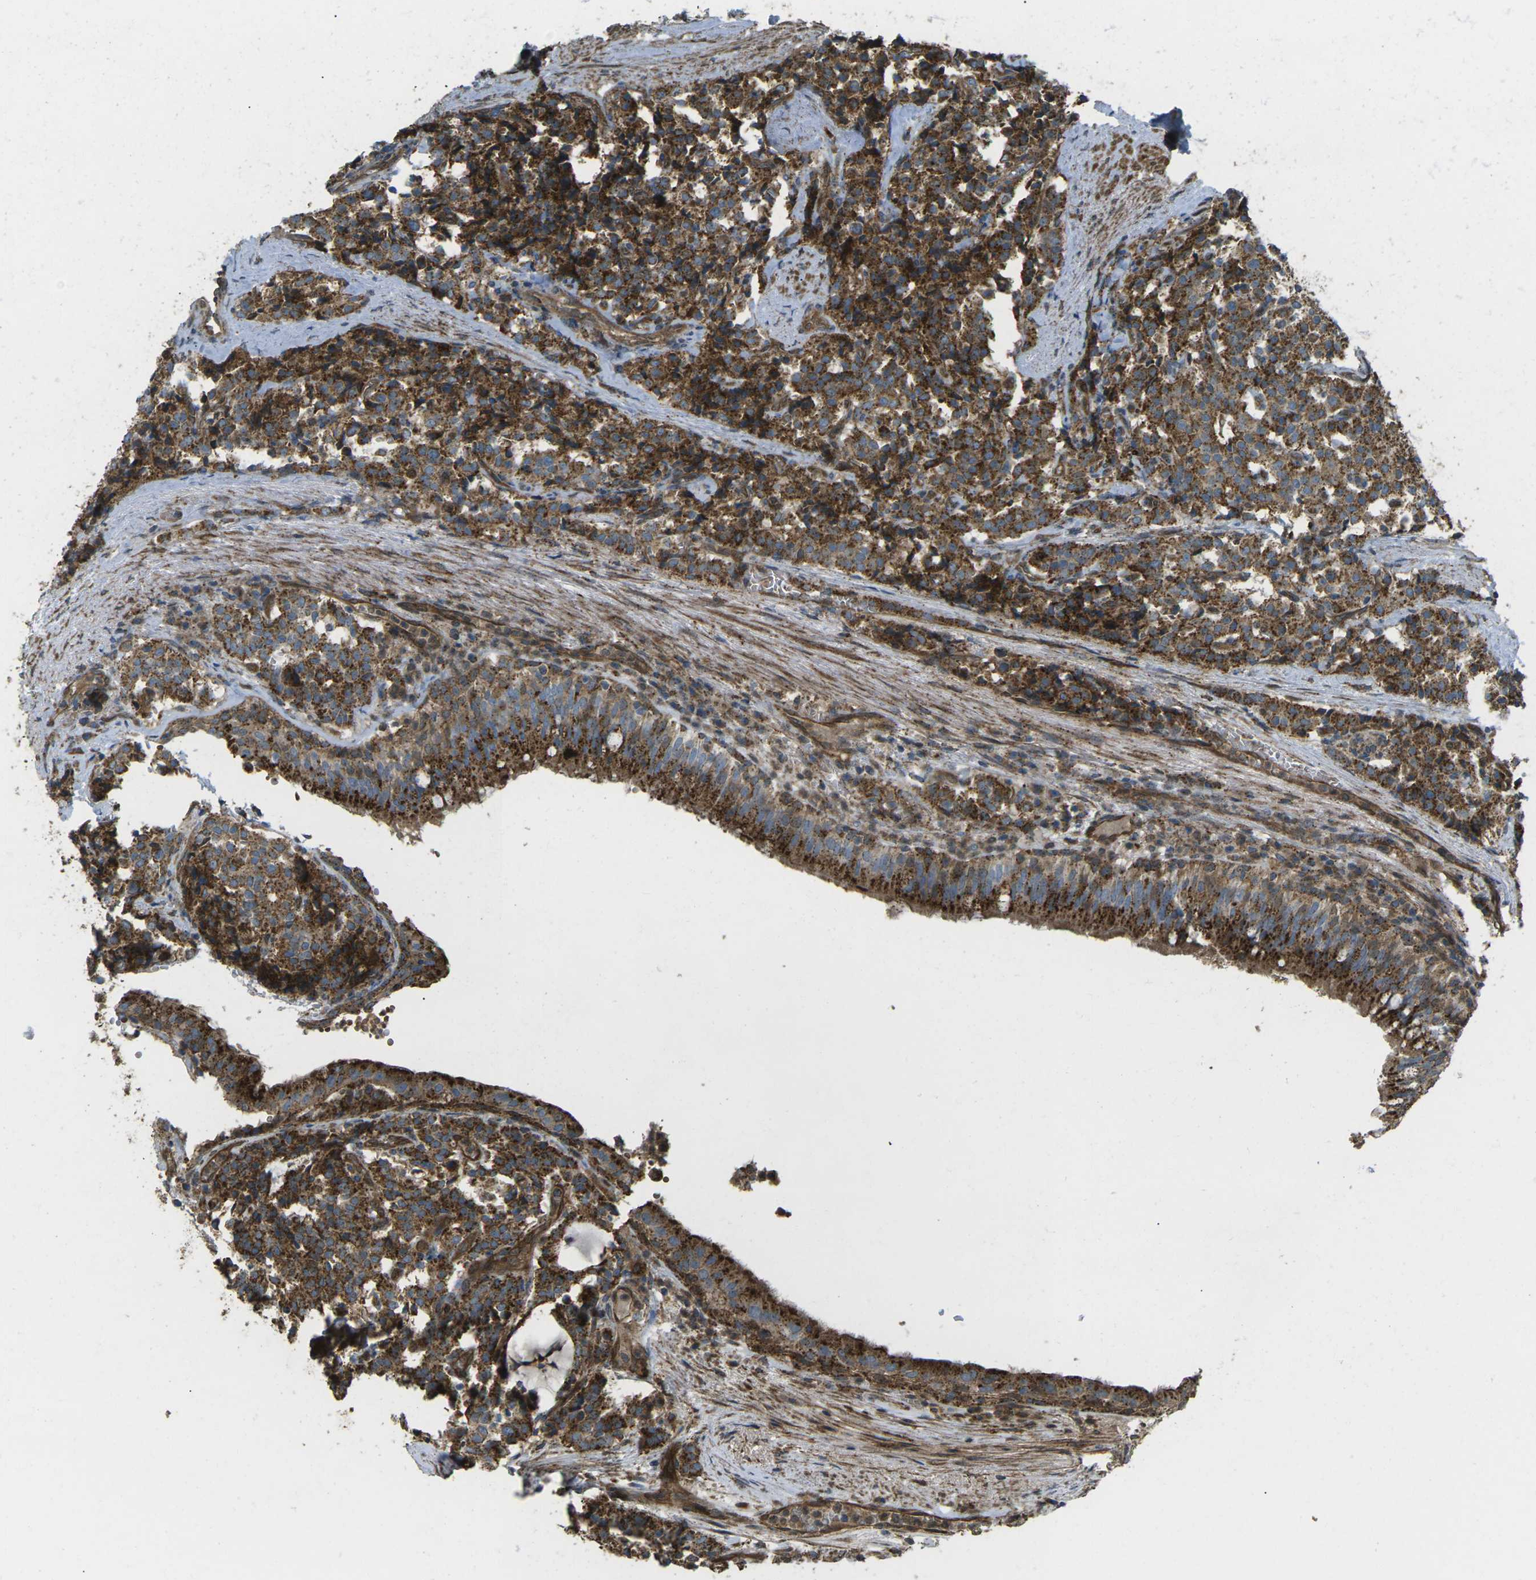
{"staining": {"intensity": "strong", "quantity": ">75%", "location": "cytoplasmic/membranous"}, "tissue": "carcinoid", "cell_type": "Tumor cells", "image_type": "cancer", "snomed": [{"axis": "morphology", "description": "Carcinoid, malignant, NOS"}, {"axis": "topography", "description": "Lung"}], "caption": "IHC histopathology image of neoplastic tissue: carcinoid stained using immunohistochemistry (IHC) shows high levels of strong protein expression localized specifically in the cytoplasmic/membranous of tumor cells, appearing as a cytoplasmic/membranous brown color.", "gene": "CHMP3", "patient": {"sex": "male", "age": 30}}